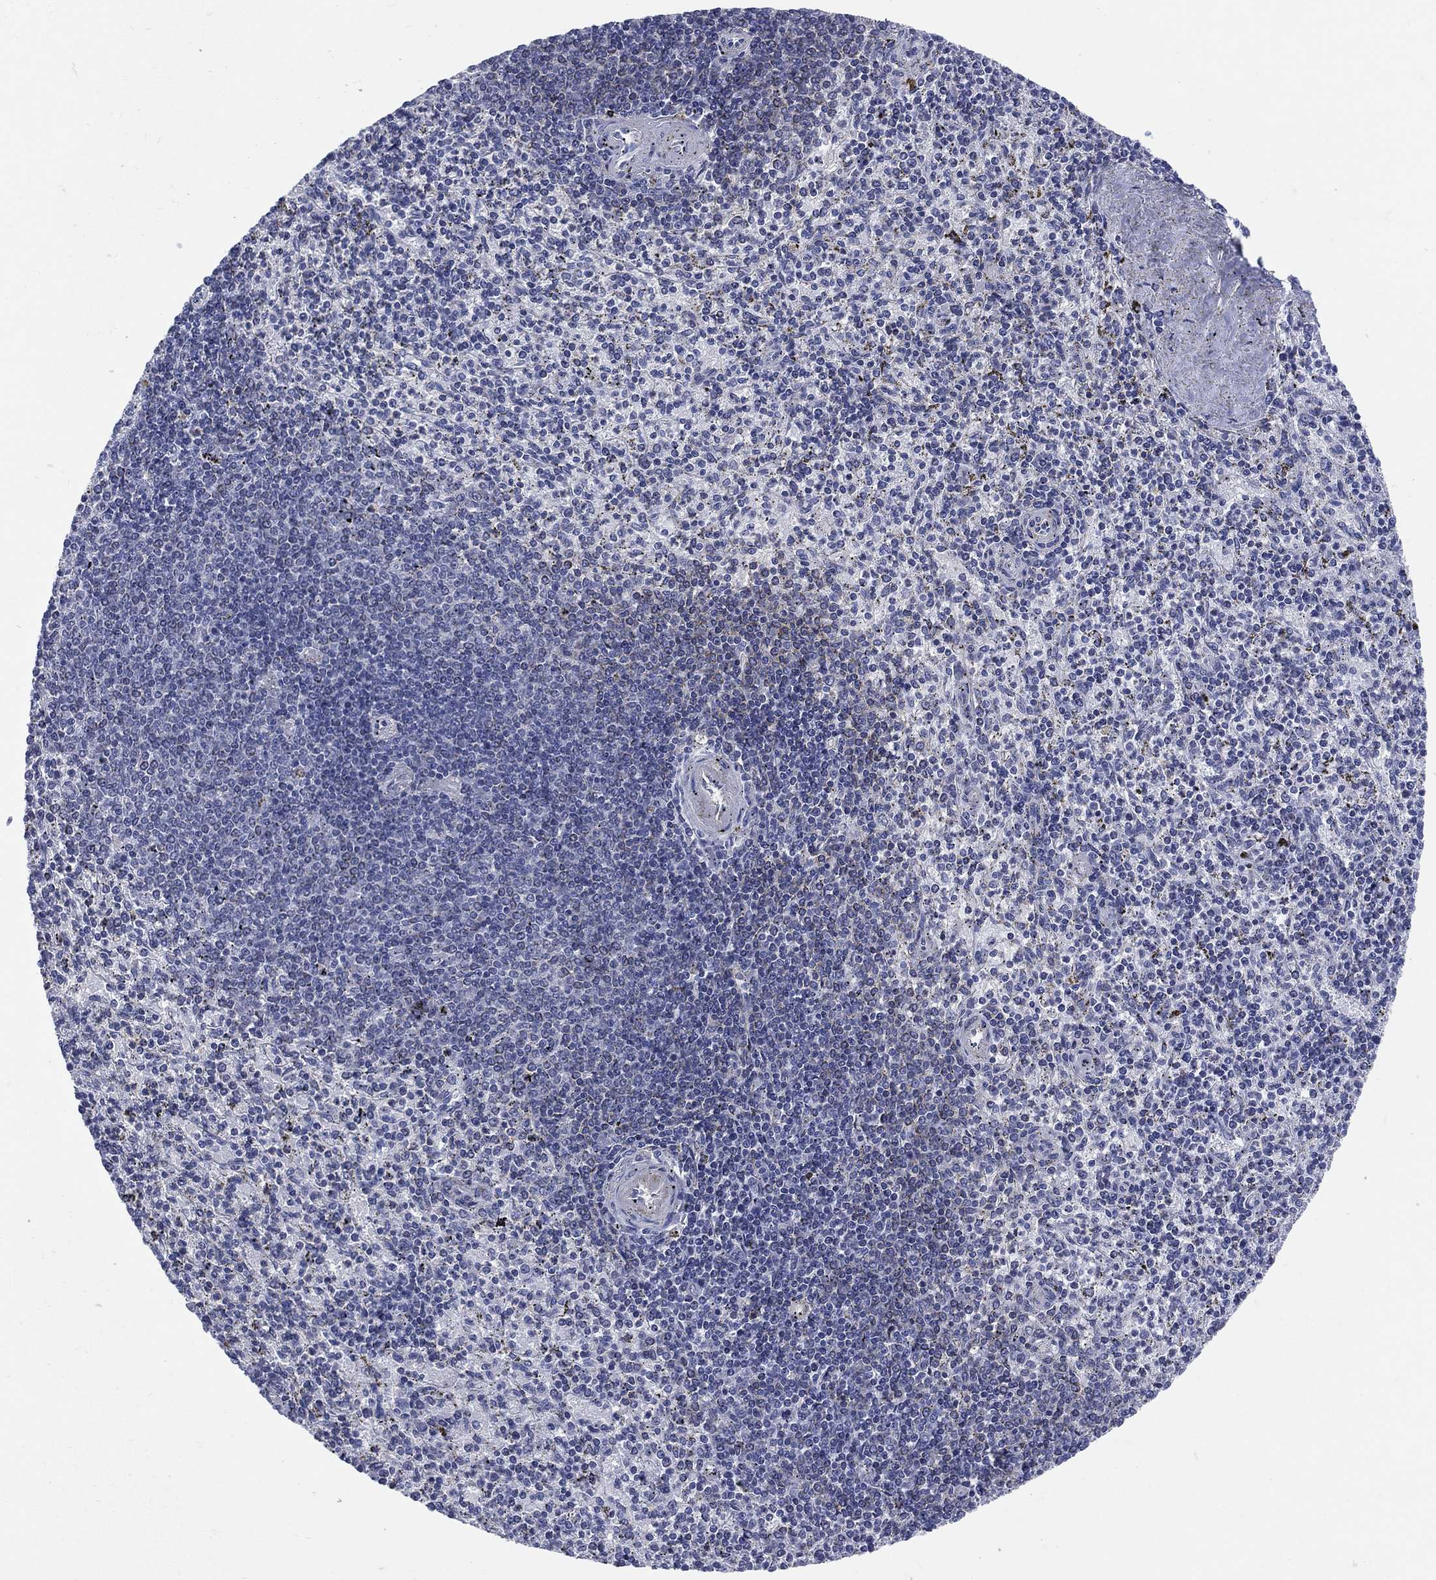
{"staining": {"intensity": "negative", "quantity": "none", "location": "none"}, "tissue": "spleen", "cell_type": "Cells in red pulp", "image_type": "normal", "snomed": [{"axis": "morphology", "description": "Normal tissue, NOS"}, {"axis": "topography", "description": "Spleen"}], "caption": "Immunohistochemical staining of normal human spleen shows no significant expression in cells in red pulp.", "gene": "MLLT10", "patient": {"sex": "female", "age": 37}}